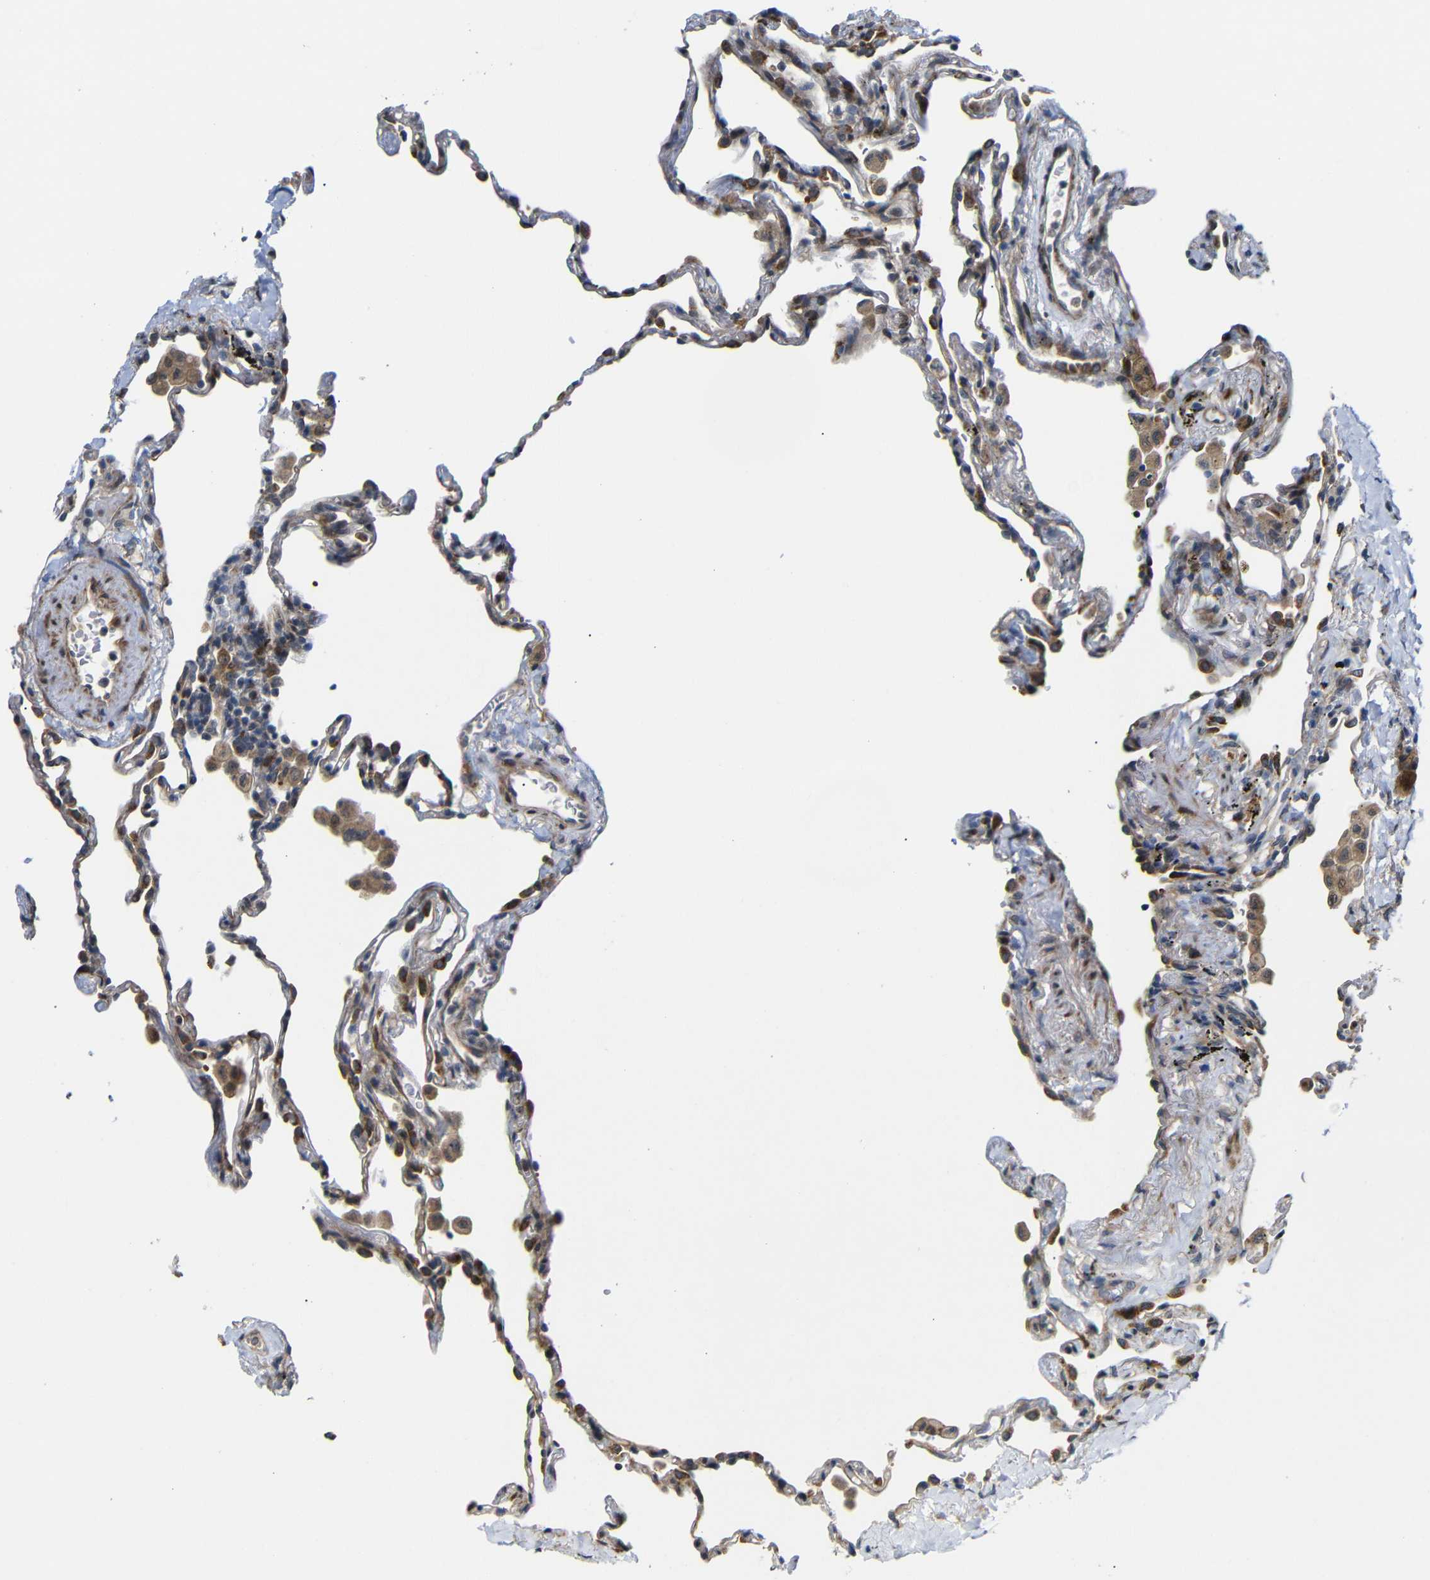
{"staining": {"intensity": "moderate", "quantity": "25%-75%", "location": "cytoplasmic/membranous,nuclear"}, "tissue": "lung", "cell_type": "Alveolar cells", "image_type": "normal", "snomed": [{"axis": "morphology", "description": "Normal tissue, NOS"}, {"axis": "topography", "description": "Lung"}], "caption": "This photomicrograph displays immunohistochemistry staining of normal human lung, with medium moderate cytoplasmic/membranous,nuclear expression in about 25%-75% of alveolar cells.", "gene": "P3H2", "patient": {"sex": "male", "age": 59}}